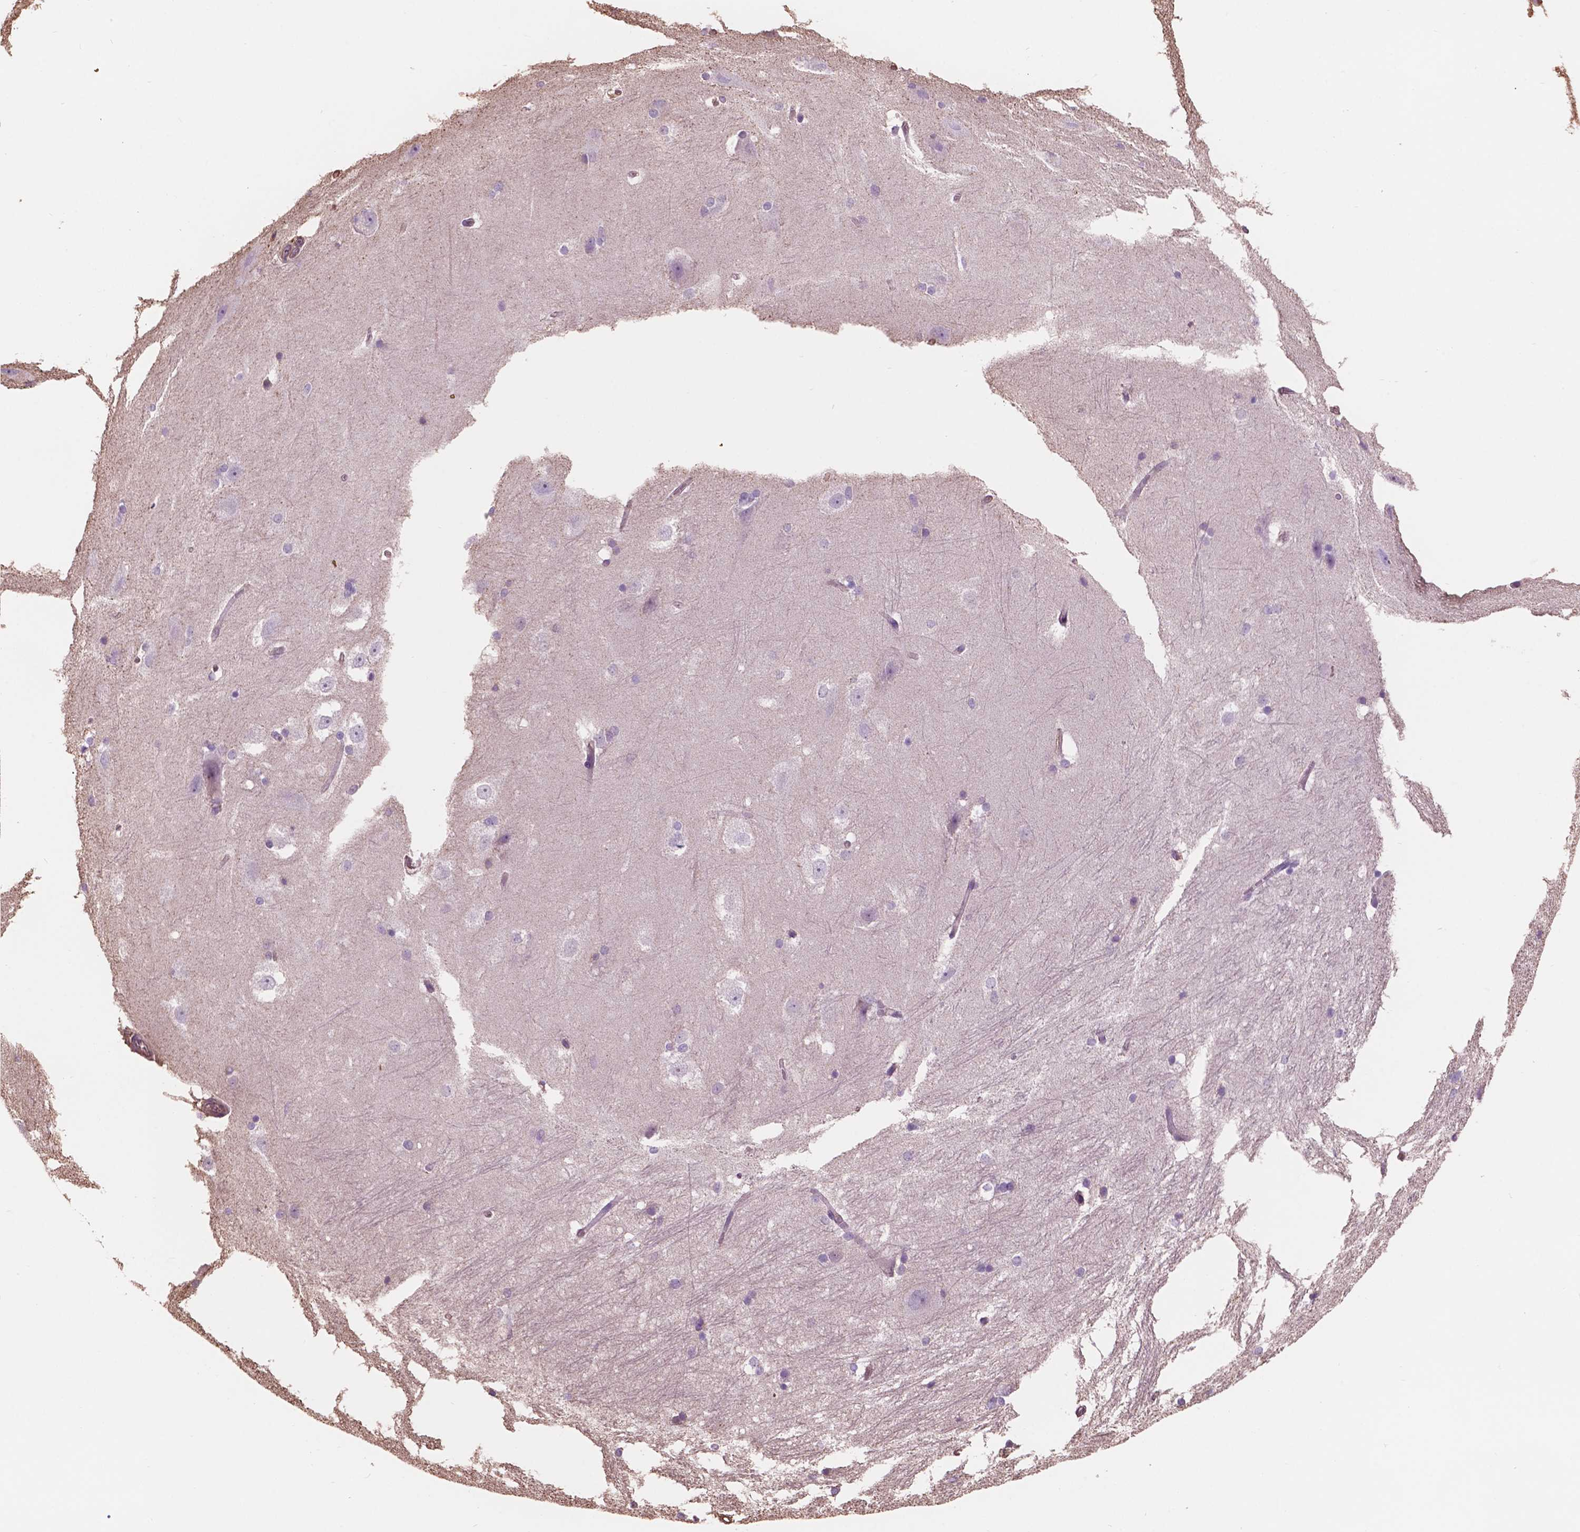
{"staining": {"intensity": "negative", "quantity": "none", "location": "none"}, "tissue": "hippocampus", "cell_type": "Glial cells", "image_type": "normal", "snomed": [{"axis": "morphology", "description": "Normal tissue, NOS"}, {"axis": "topography", "description": "Cerebral cortex"}, {"axis": "topography", "description": "Hippocampus"}], "caption": "IHC histopathology image of unremarkable hippocampus: human hippocampus stained with DAB (3,3'-diaminobenzidine) demonstrates no significant protein positivity in glial cells.", "gene": "NIPA2", "patient": {"sex": "female", "age": 19}}